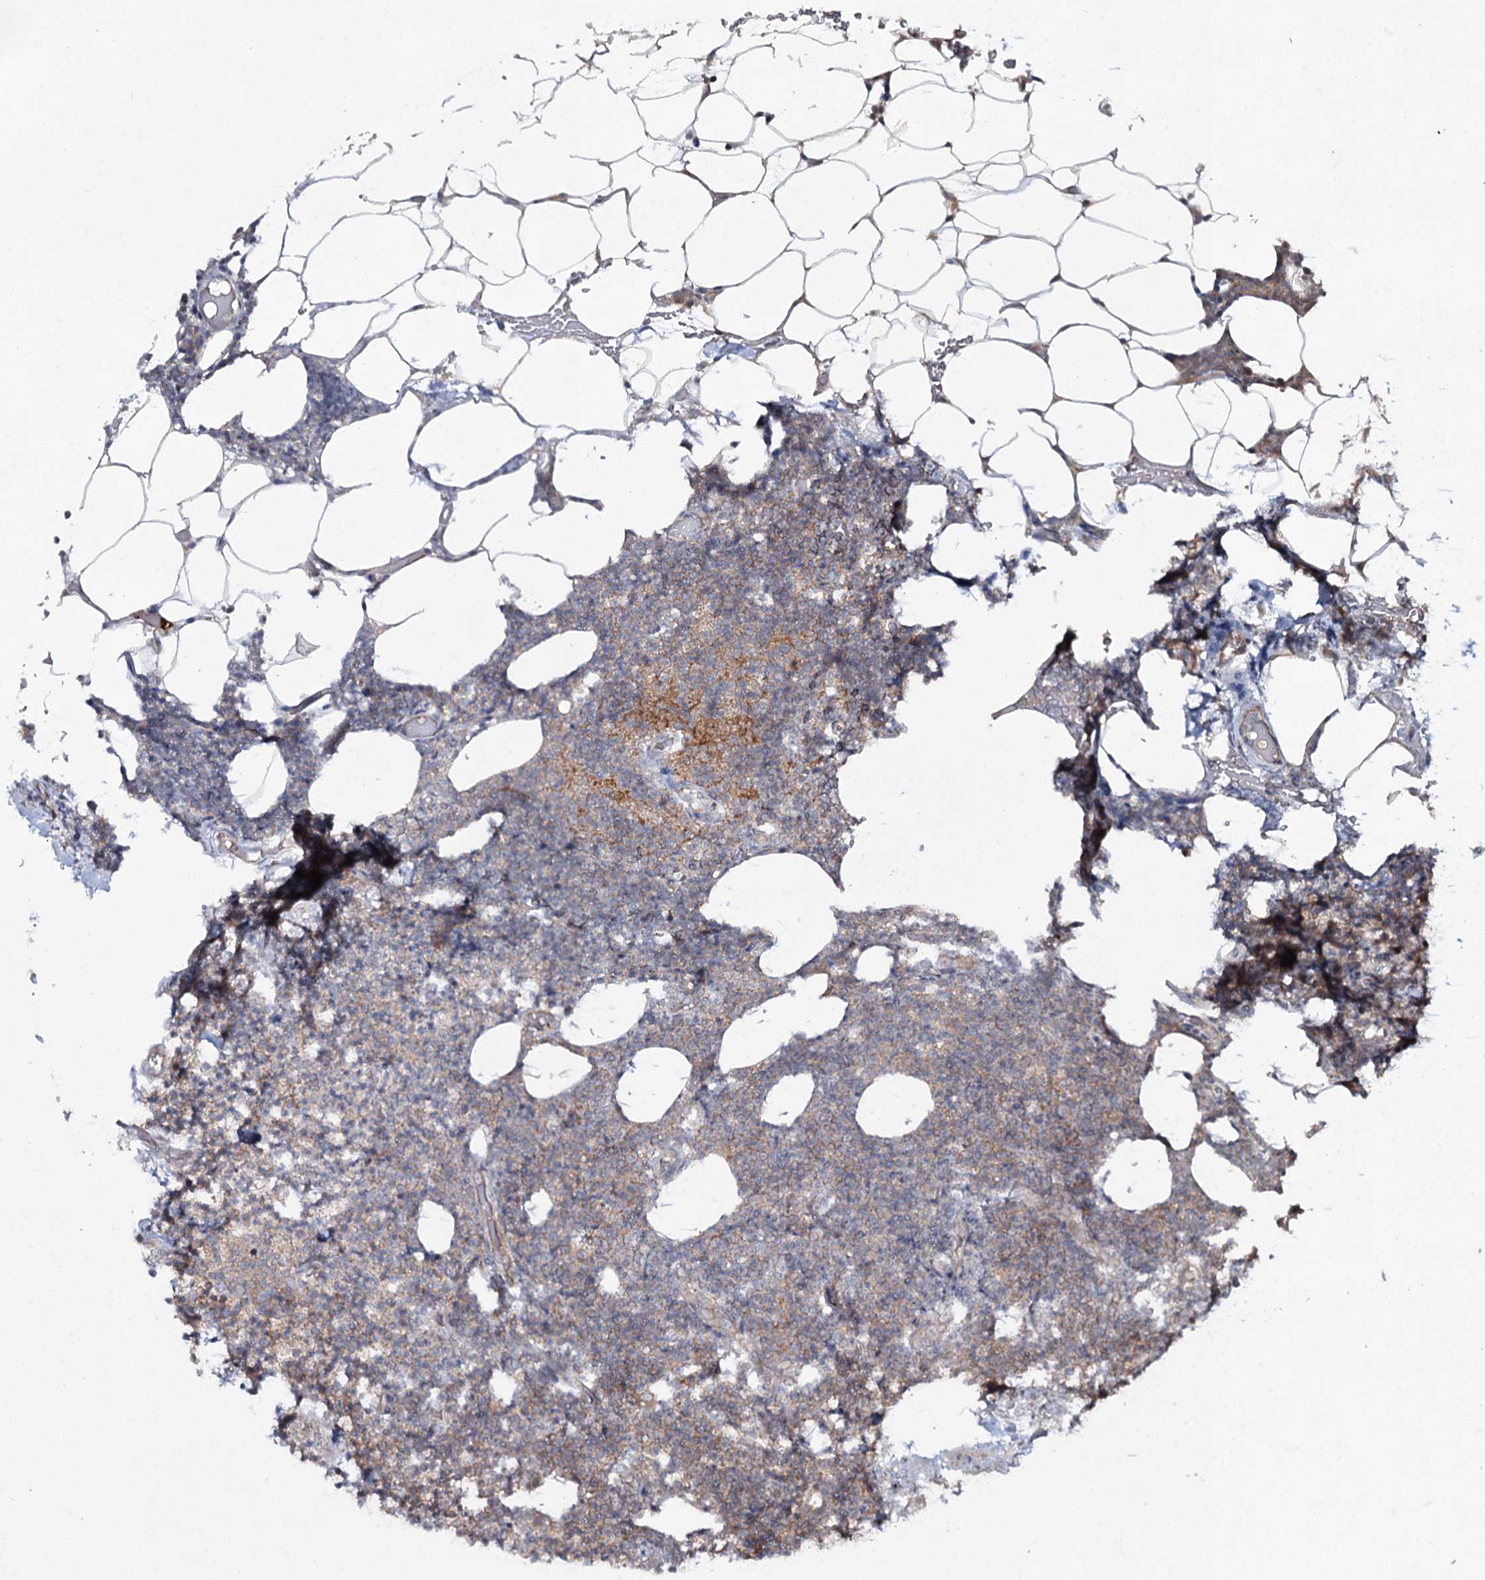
{"staining": {"intensity": "weak", "quantity": "<25%", "location": "cytoplasmic/membranous"}, "tissue": "lymphoma", "cell_type": "Tumor cells", "image_type": "cancer", "snomed": [{"axis": "morphology", "description": "Malignant lymphoma, non-Hodgkin's type, Low grade"}, {"axis": "topography", "description": "Lymph node"}], "caption": "Immunohistochemistry (IHC) of human malignant lymphoma, non-Hodgkin's type (low-grade) shows no positivity in tumor cells.", "gene": "SNAP23", "patient": {"sex": "male", "age": 66}}